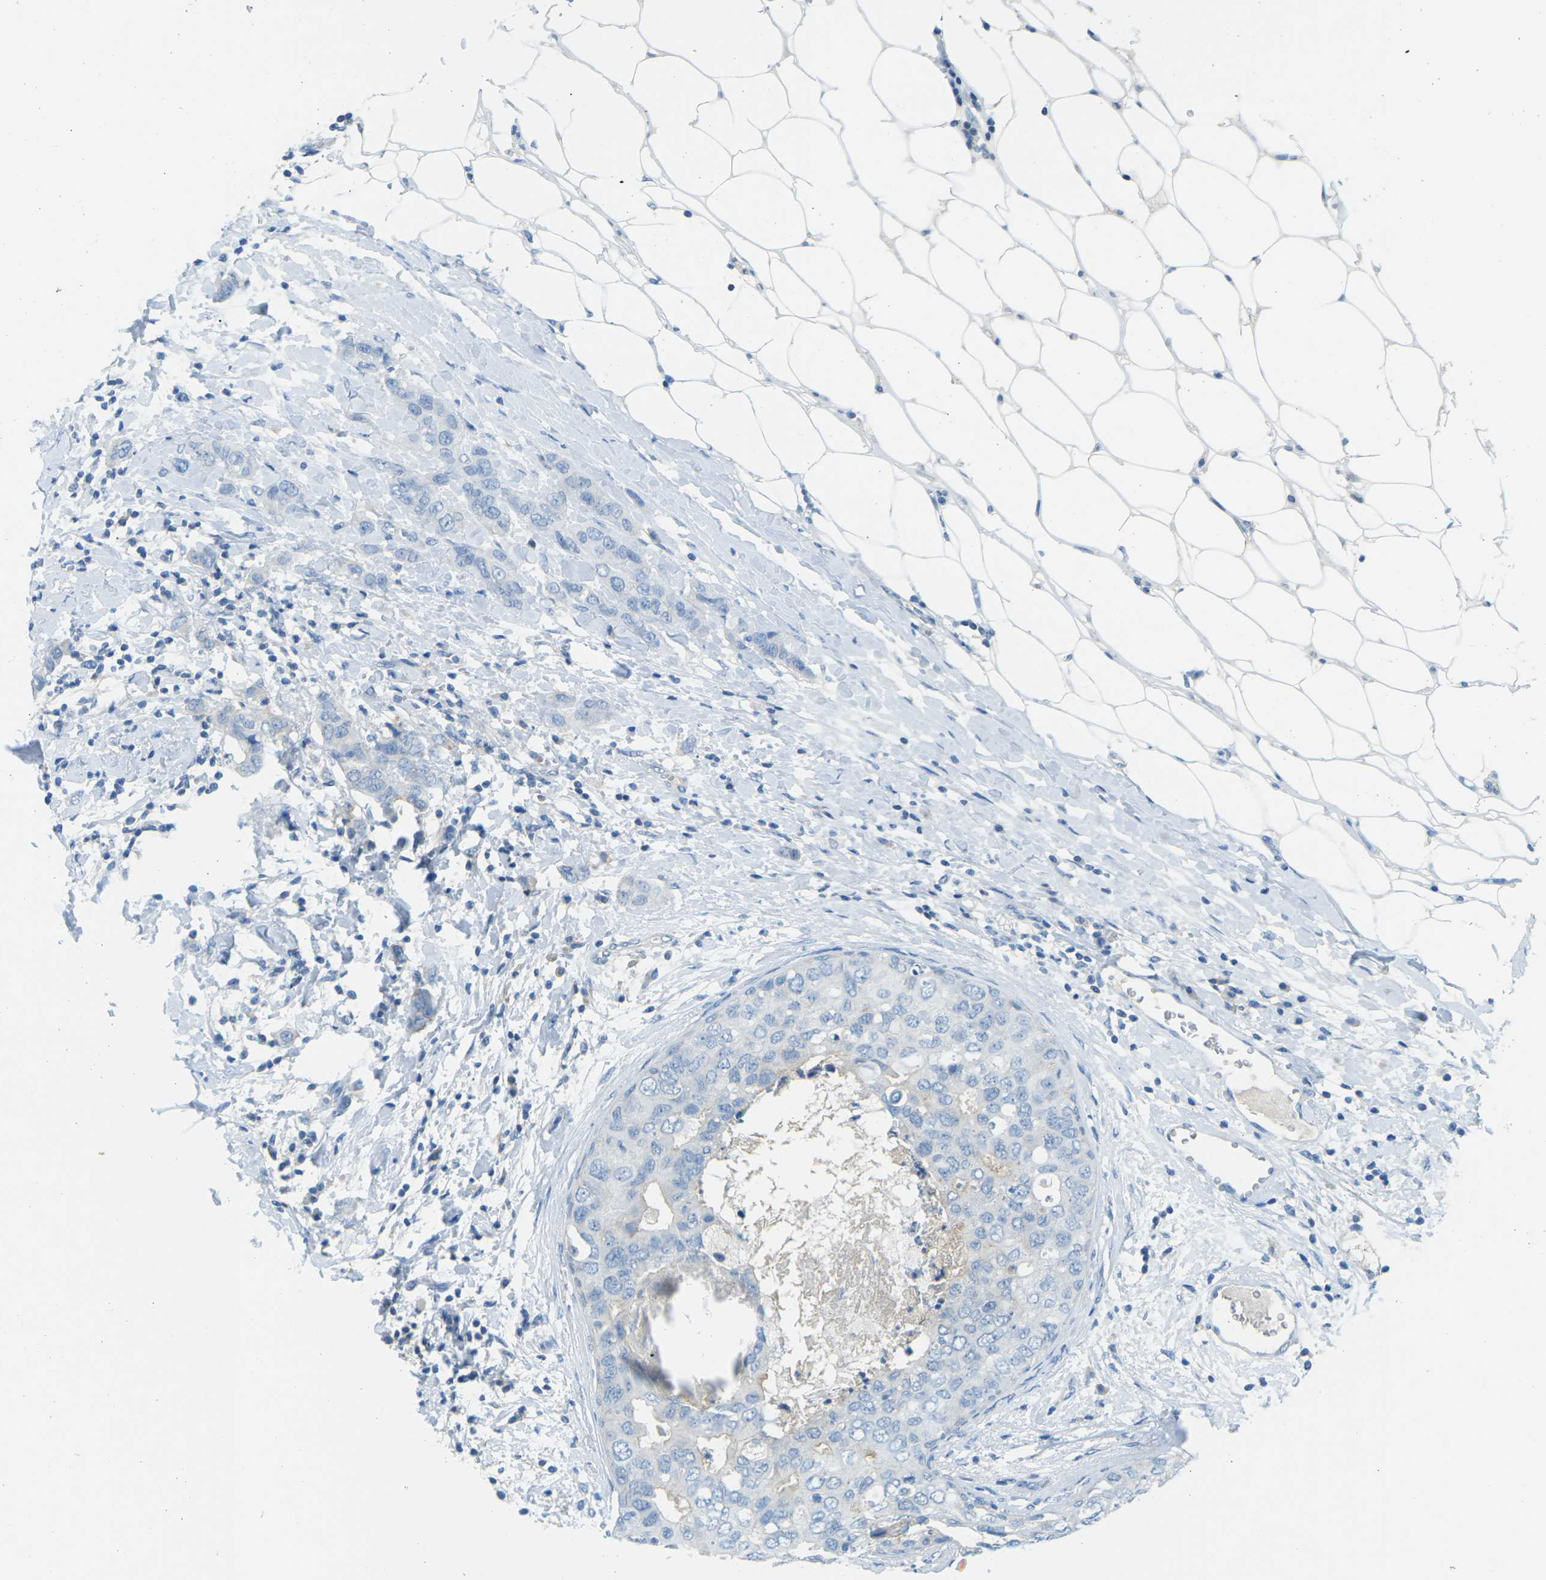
{"staining": {"intensity": "negative", "quantity": "none", "location": "none"}, "tissue": "breast cancer", "cell_type": "Tumor cells", "image_type": "cancer", "snomed": [{"axis": "morphology", "description": "Duct carcinoma"}, {"axis": "topography", "description": "Breast"}], "caption": "Tumor cells show no significant positivity in intraductal carcinoma (breast).", "gene": "CD47", "patient": {"sex": "female", "age": 50}}